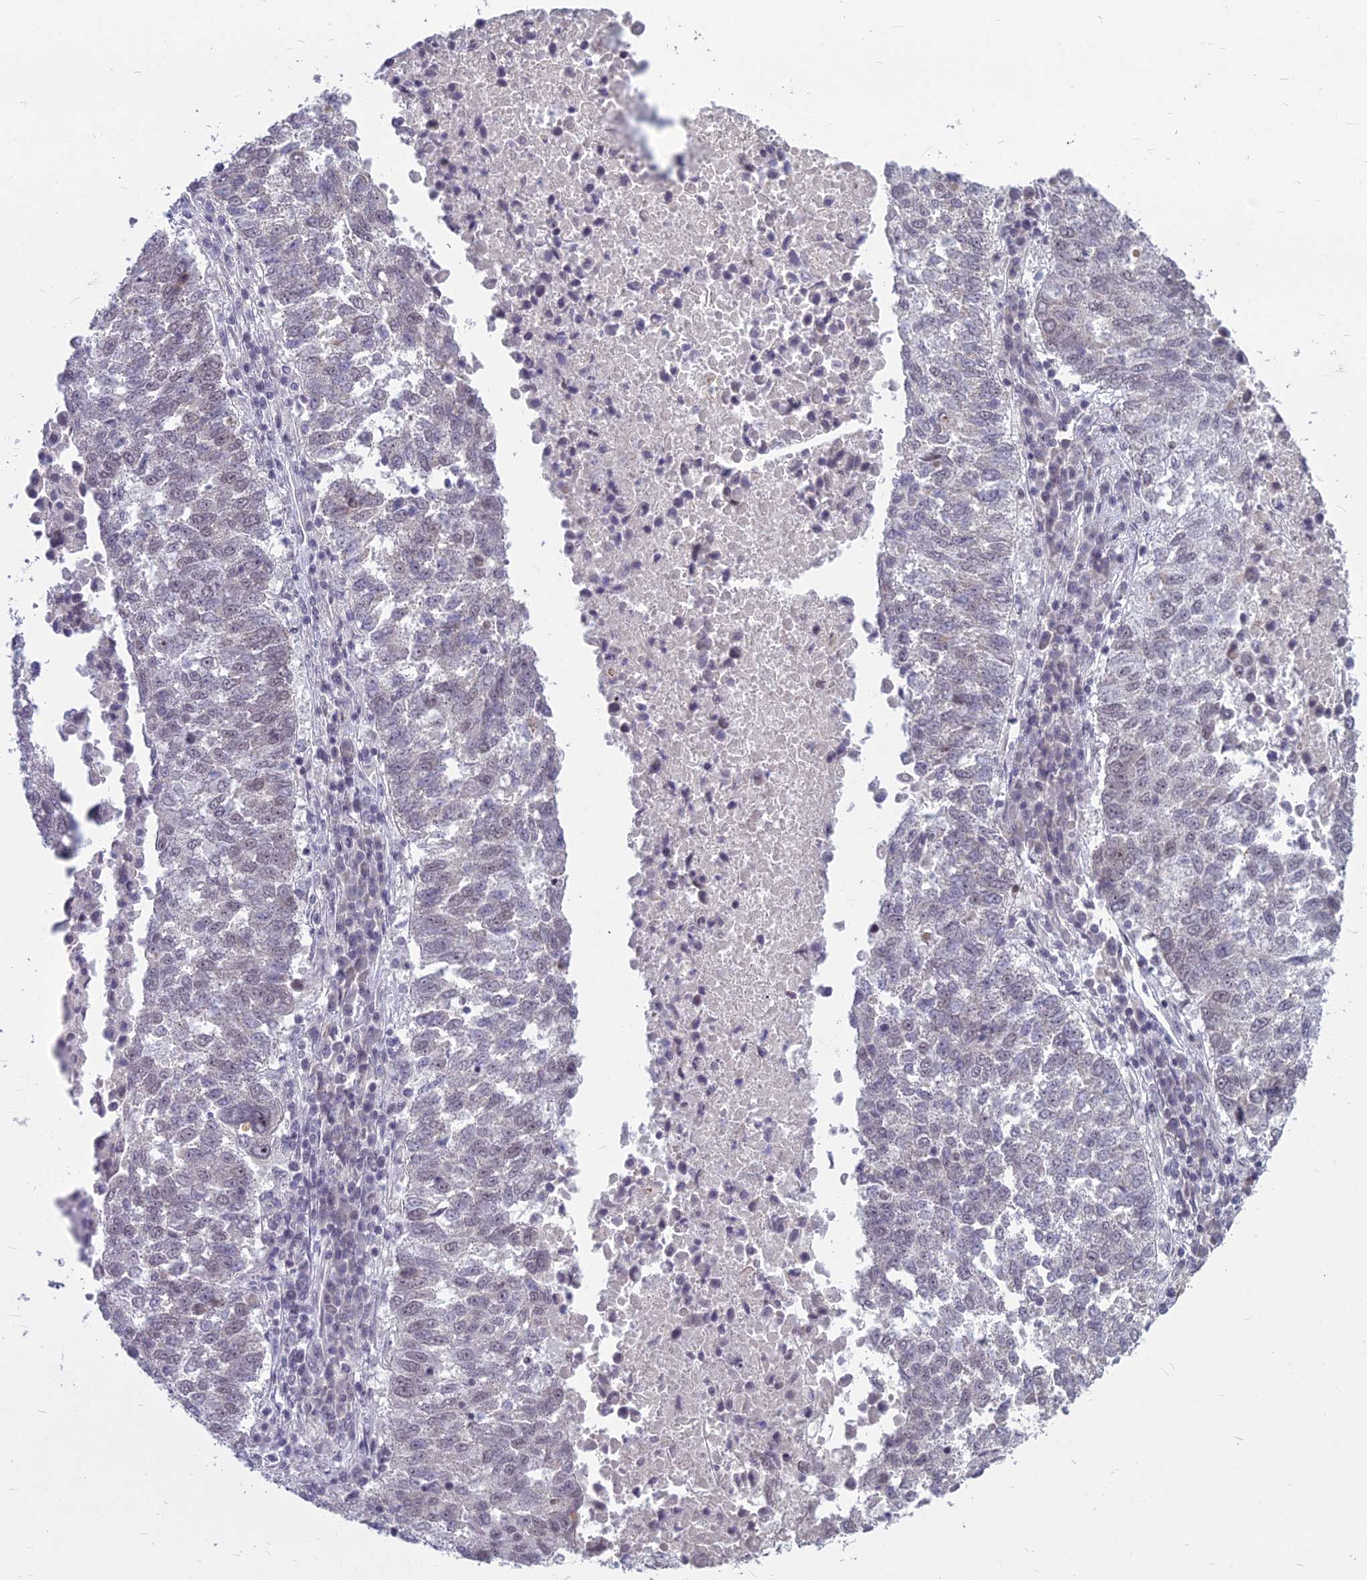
{"staining": {"intensity": "negative", "quantity": "none", "location": "none"}, "tissue": "lung cancer", "cell_type": "Tumor cells", "image_type": "cancer", "snomed": [{"axis": "morphology", "description": "Squamous cell carcinoma, NOS"}, {"axis": "topography", "description": "Lung"}], "caption": "Tumor cells are negative for brown protein staining in lung squamous cell carcinoma.", "gene": "KAT7", "patient": {"sex": "male", "age": 73}}